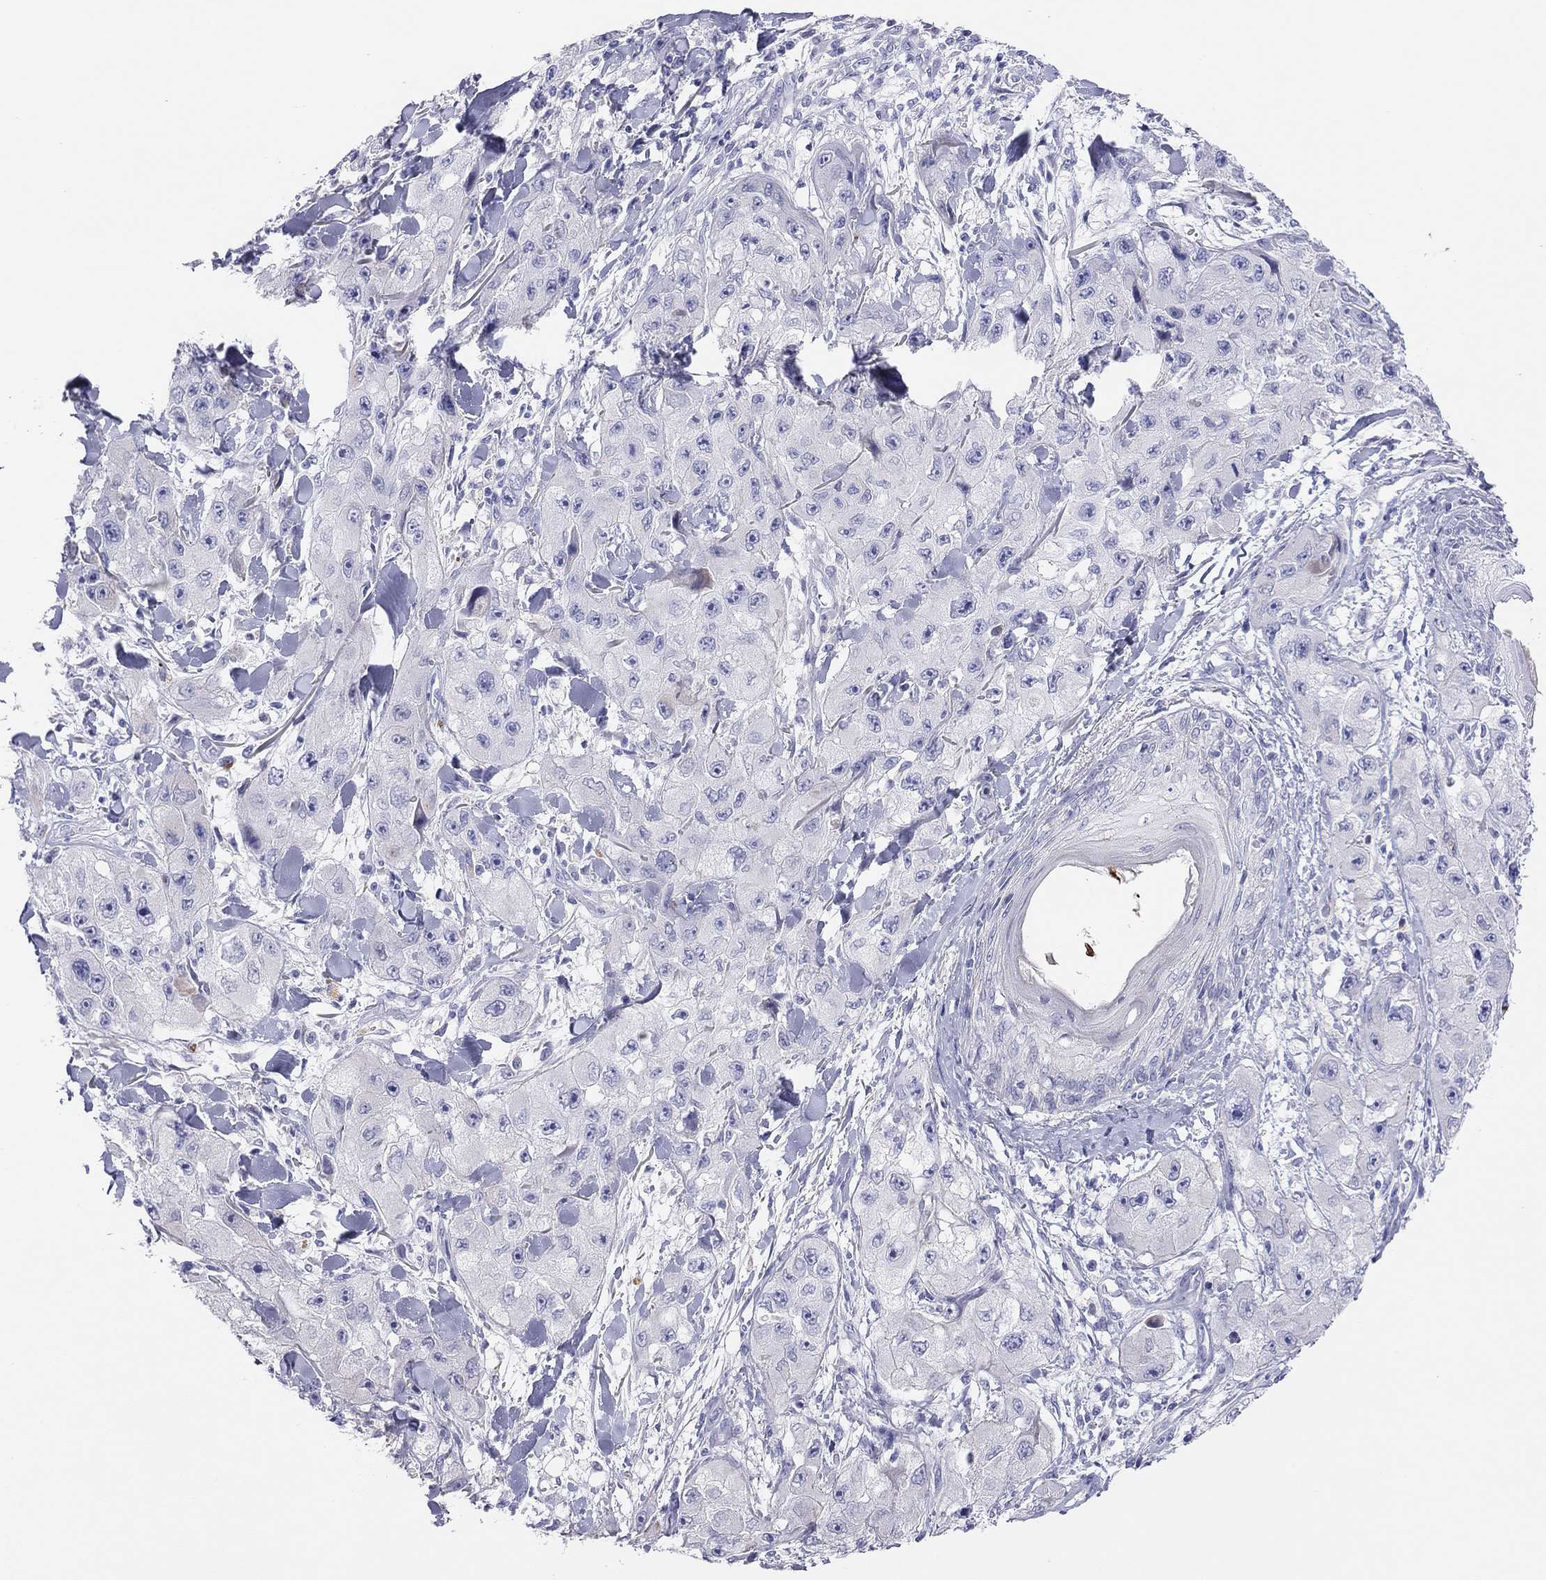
{"staining": {"intensity": "negative", "quantity": "none", "location": "none"}, "tissue": "skin cancer", "cell_type": "Tumor cells", "image_type": "cancer", "snomed": [{"axis": "morphology", "description": "Squamous cell carcinoma, NOS"}, {"axis": "topography", "description": "Skin"}, {"axis": "topography", "description": "Subcutis"}], "caption": "Tumor cells show no significant expression in skin cancer (squamous cell carcinoma).", "gene": "MGAT4C", "patient": {"sex": "male", "age": 73}}